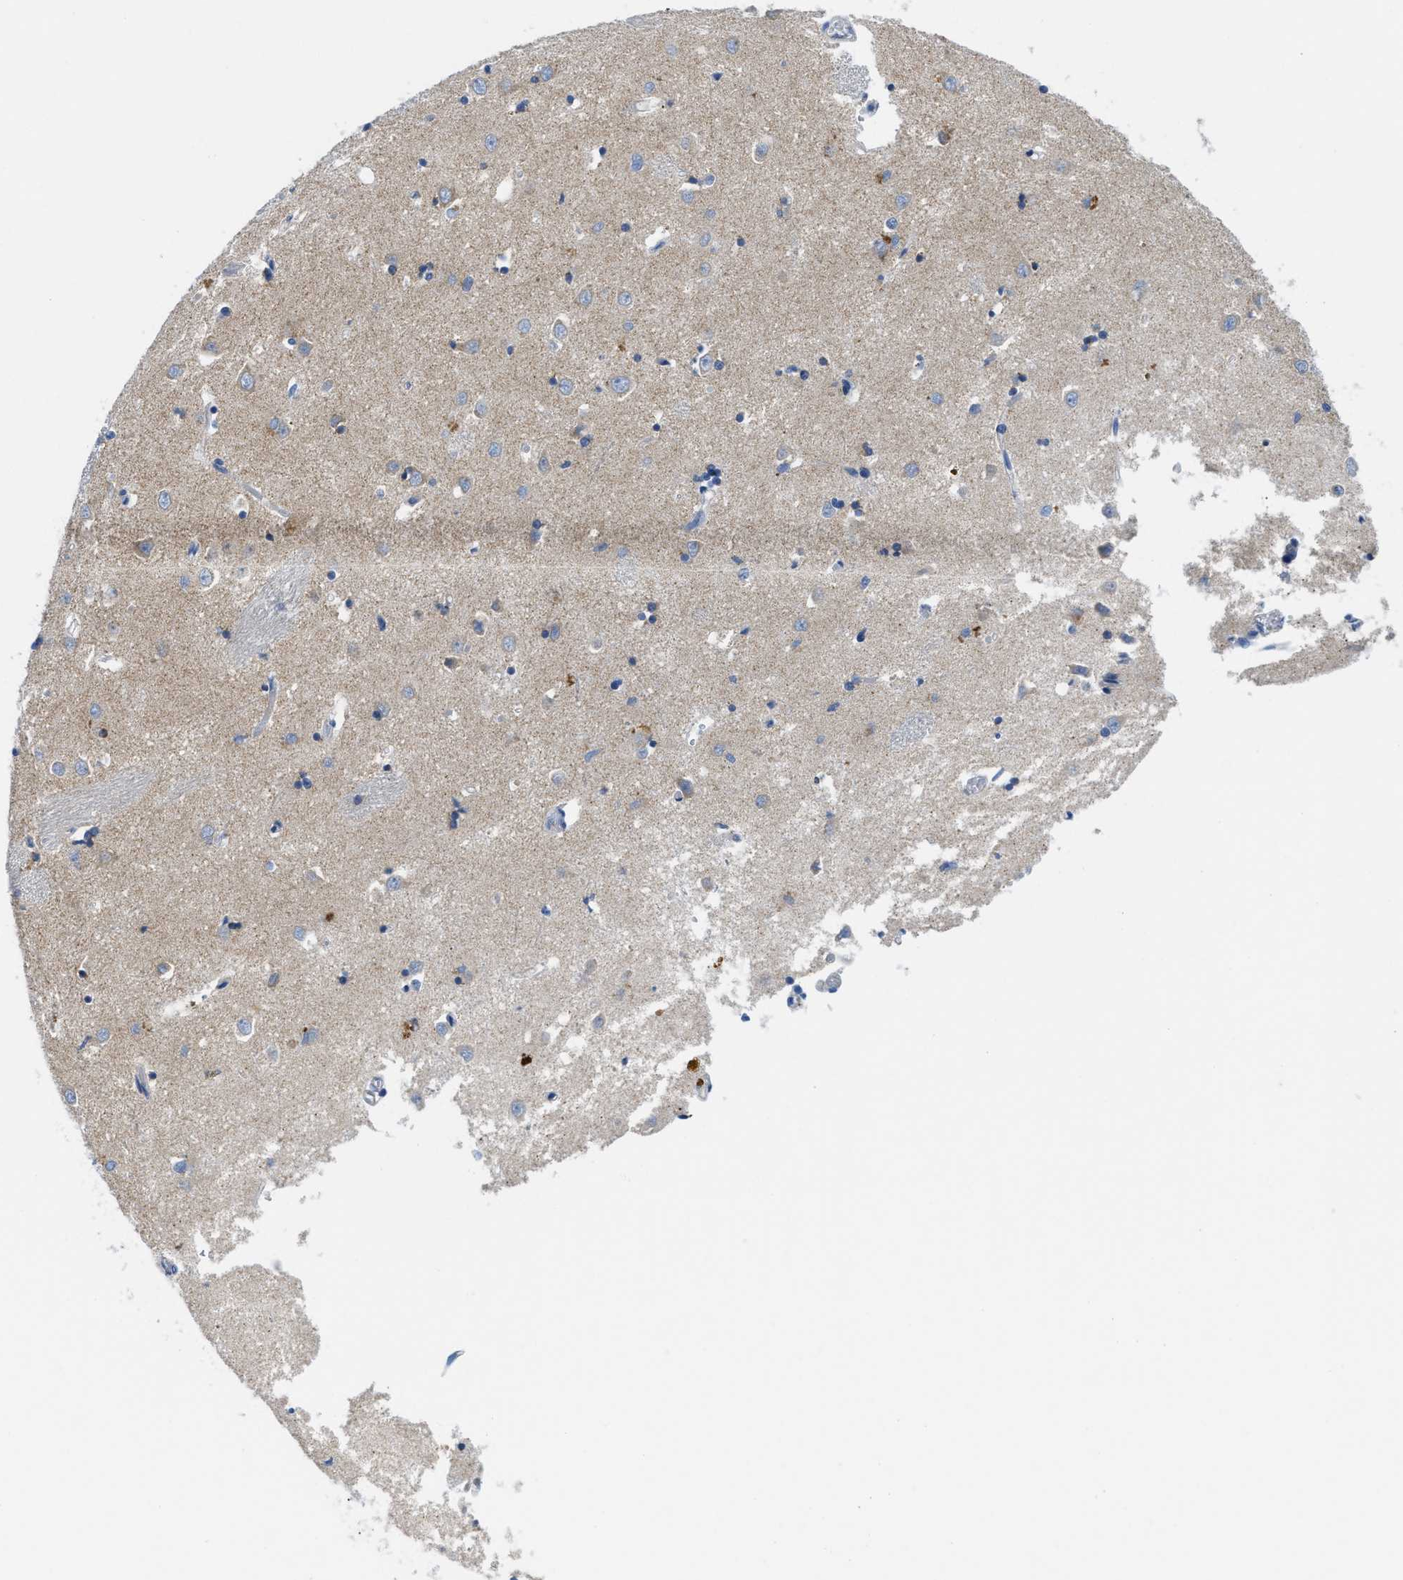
{"staining": {"intensity": "weak", "quantity": "<25%", "location": "cytoplasmic/membranous"}, "tissue": "caudate", "cell_type": "Glial cells", "image_type": "normal", "snomed": [{"axis": "morphology", "description": "Normal tissue, NOS"}, {"axis": "topography", "description": "Lateral ventricle wall"}], "caption": "Histopathology image shows no significant protein staining in glial cells of normal caudate.", "gene": "SLC25A13", "patient": {"sex": "female", "age": 19}}